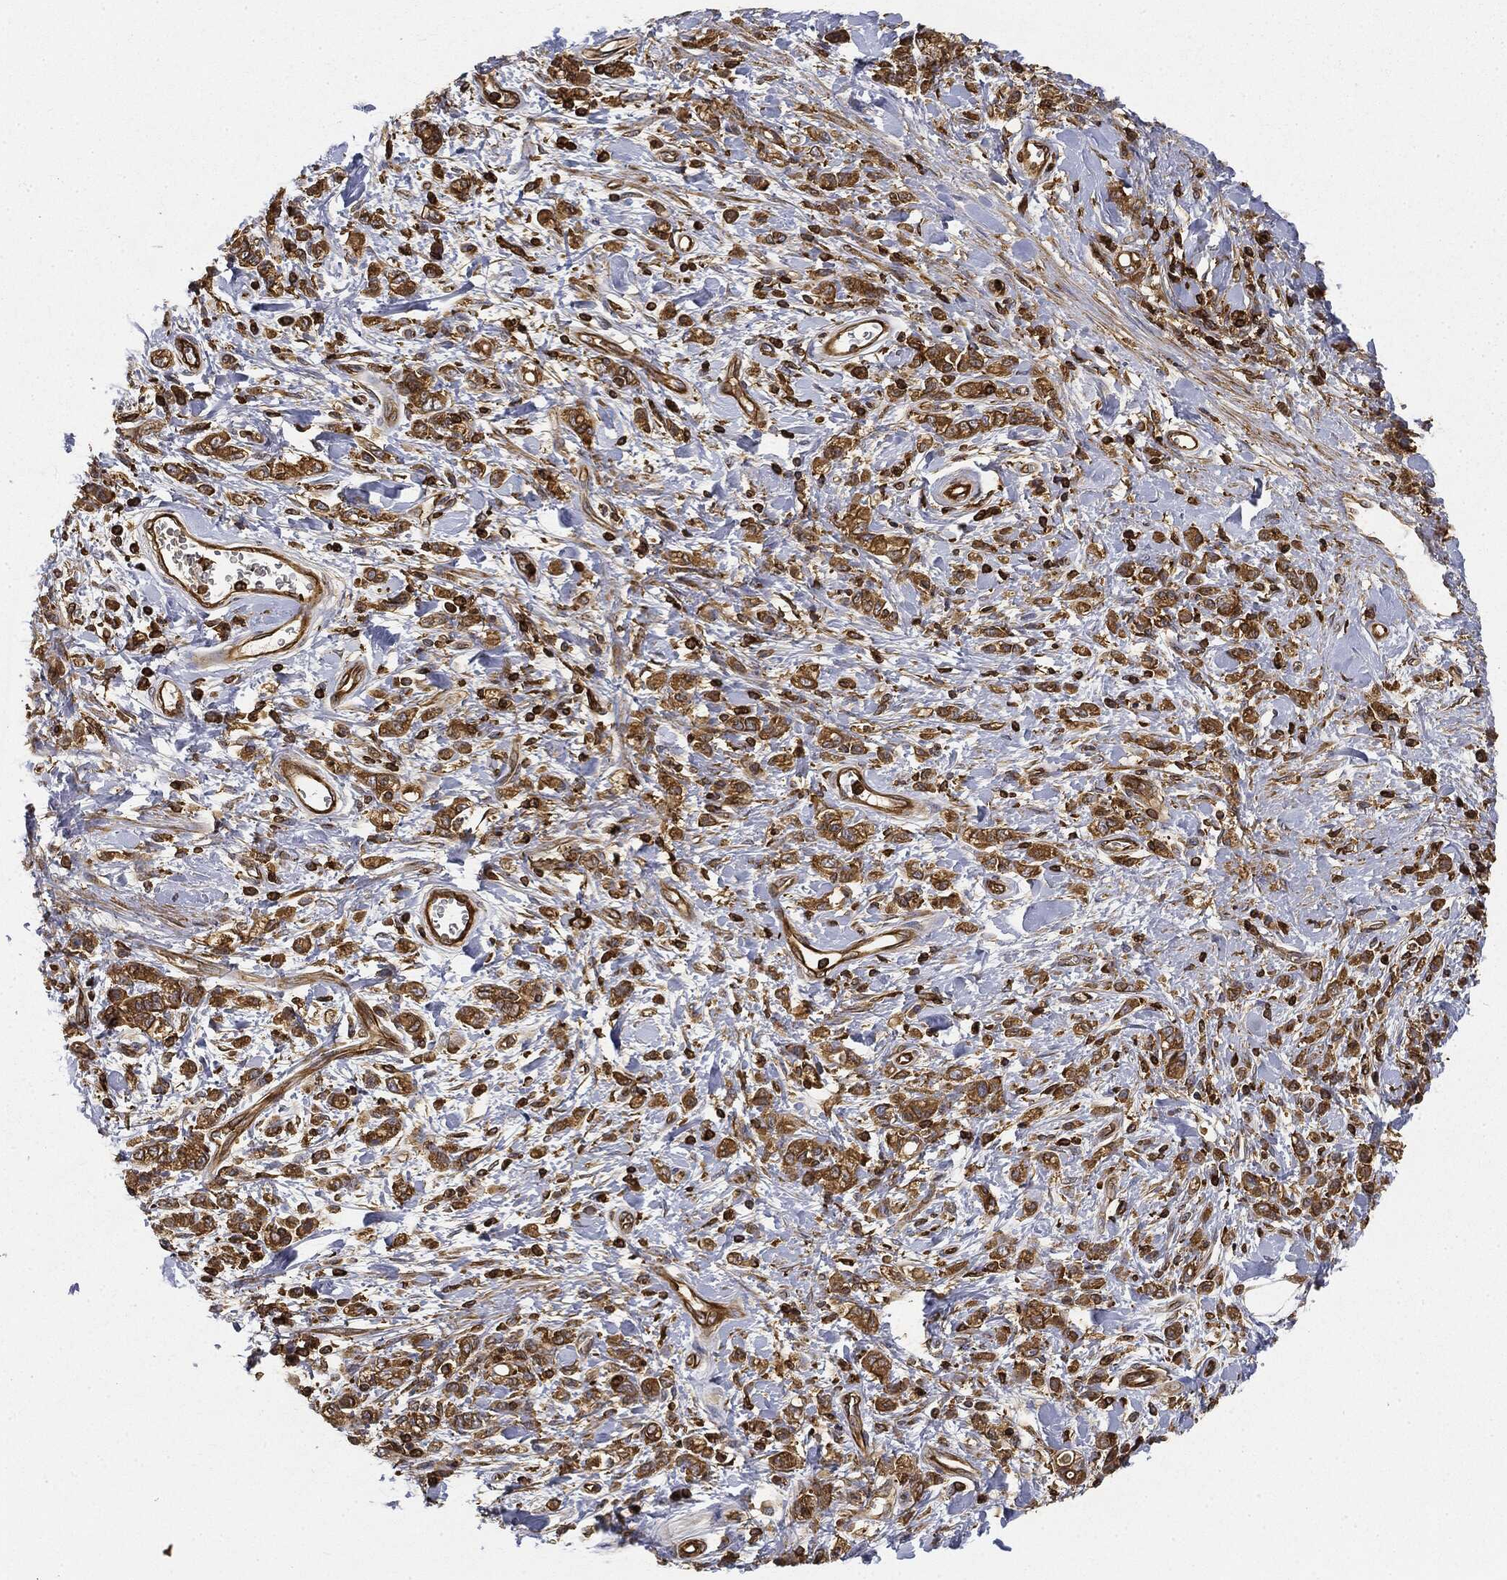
{"staining": {"intensity": "strong", "quantity": ">75%", "location": "cytoplasmic/membranous"}, "tissue": "stomach cancer", "cell_type": "Tumor cells", "image_type": "cancer", "snomed": [{"axis": "morphology", "description": "Adenocarcinoma, NOS"}, {"axis": "topography", "description": "Stomach"}], "caption": "IHC micrograph of human adenocarcinoma (stomach) stained for a protein (brown), which reveals high levels of strong cytoplasmic/membranous staining in approximately >75% of tumor cells.", "gene": "WDR1", "patient": {"sex": "male", "age": 77}}